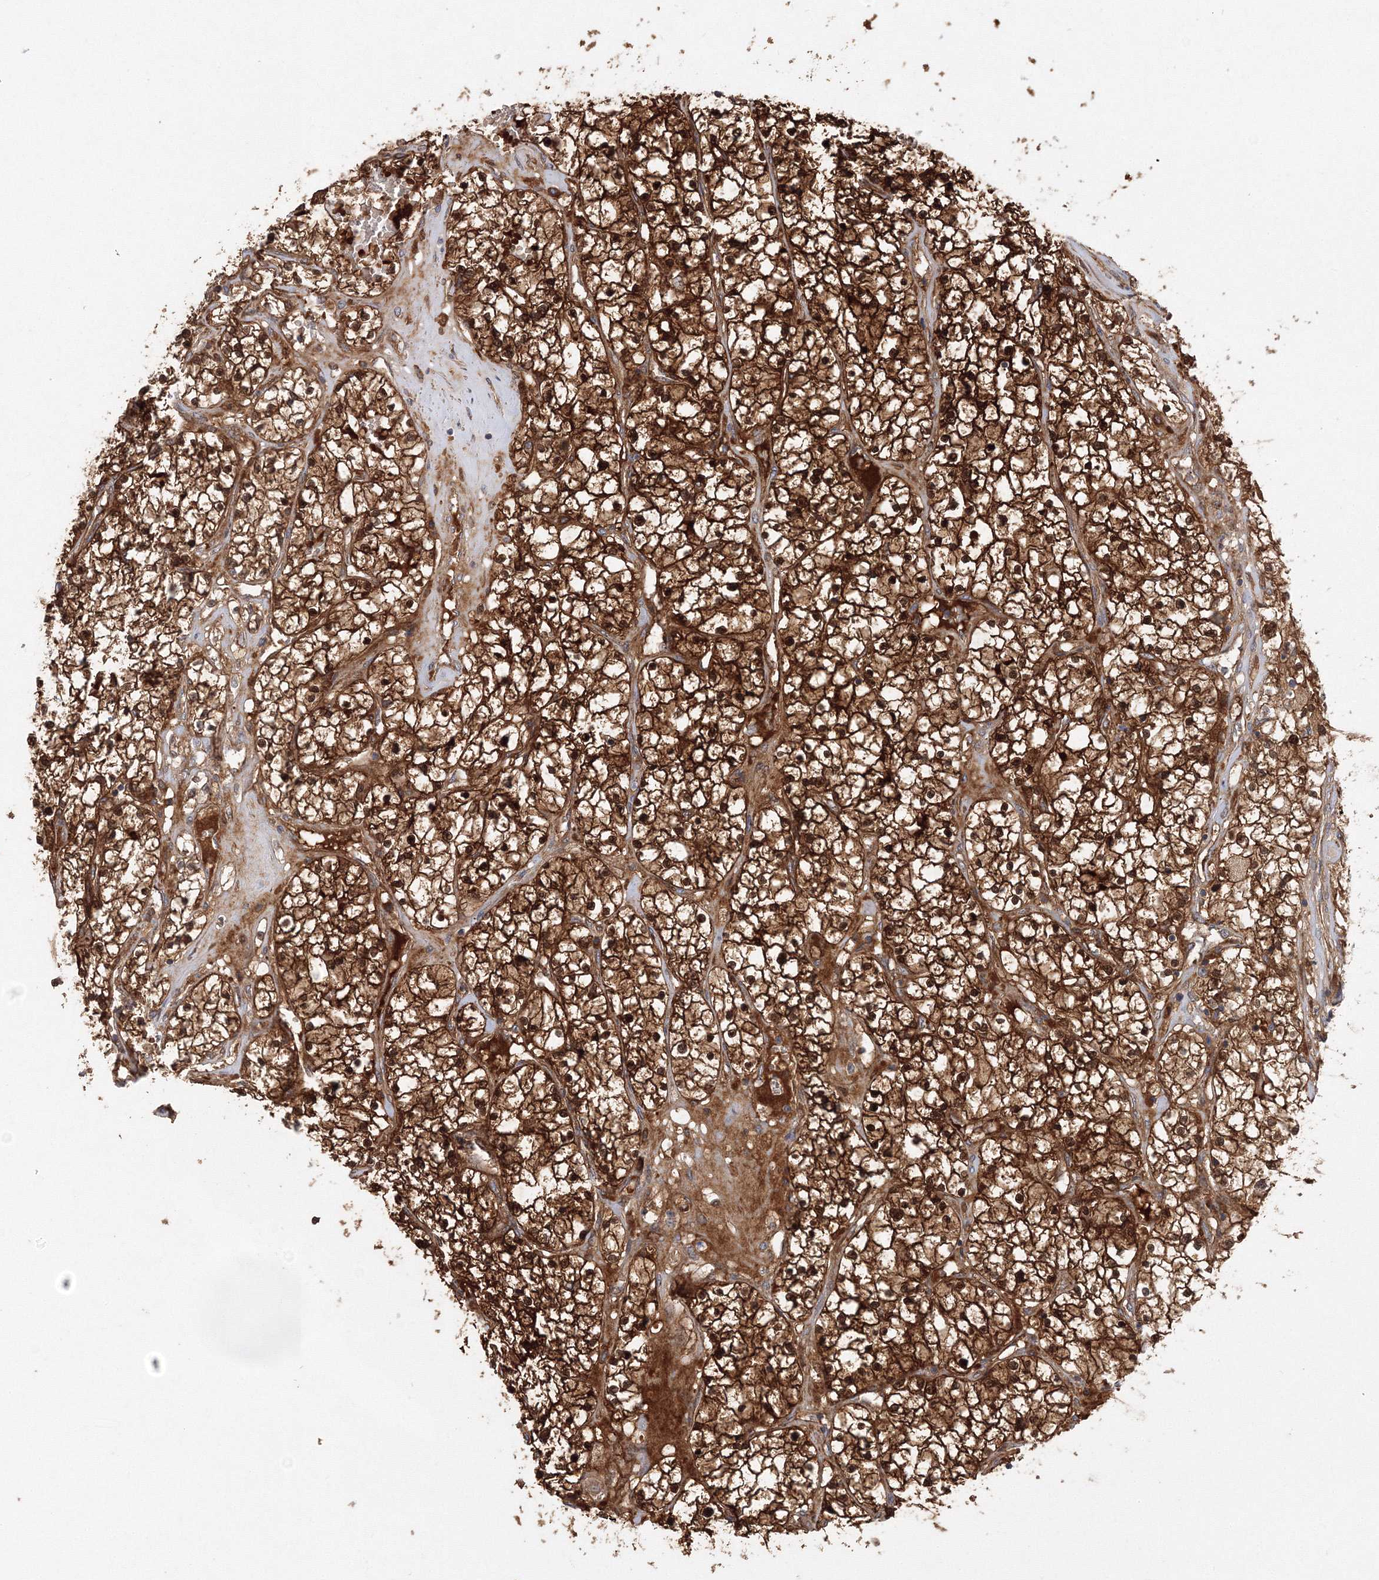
{"staining": {"intensity": "strong", "quantity": ">75%", "location": "cytoplasmic/membranous,nuclear"}, "tissue": "renal cancer", "cell_type": "Tumor cells", "image_type": "cancer", "snomed": [{"axis": "morphology", "description": "Normal tissue, NOS"}, {"axis": "morphology", "description": "Adenocarcinoma, NOS"}, {"axis": "topography", "description": "Kidney"}], "caption": "IHC (DAB) staining of human renal cancer (adenocarcinoma) displays strong cytoplasmic/membranous and nuclear protein expression in approximately >75% of tumor cells.", "gene": "NPM3", "patient": {"sex": "male", "age": 68}}